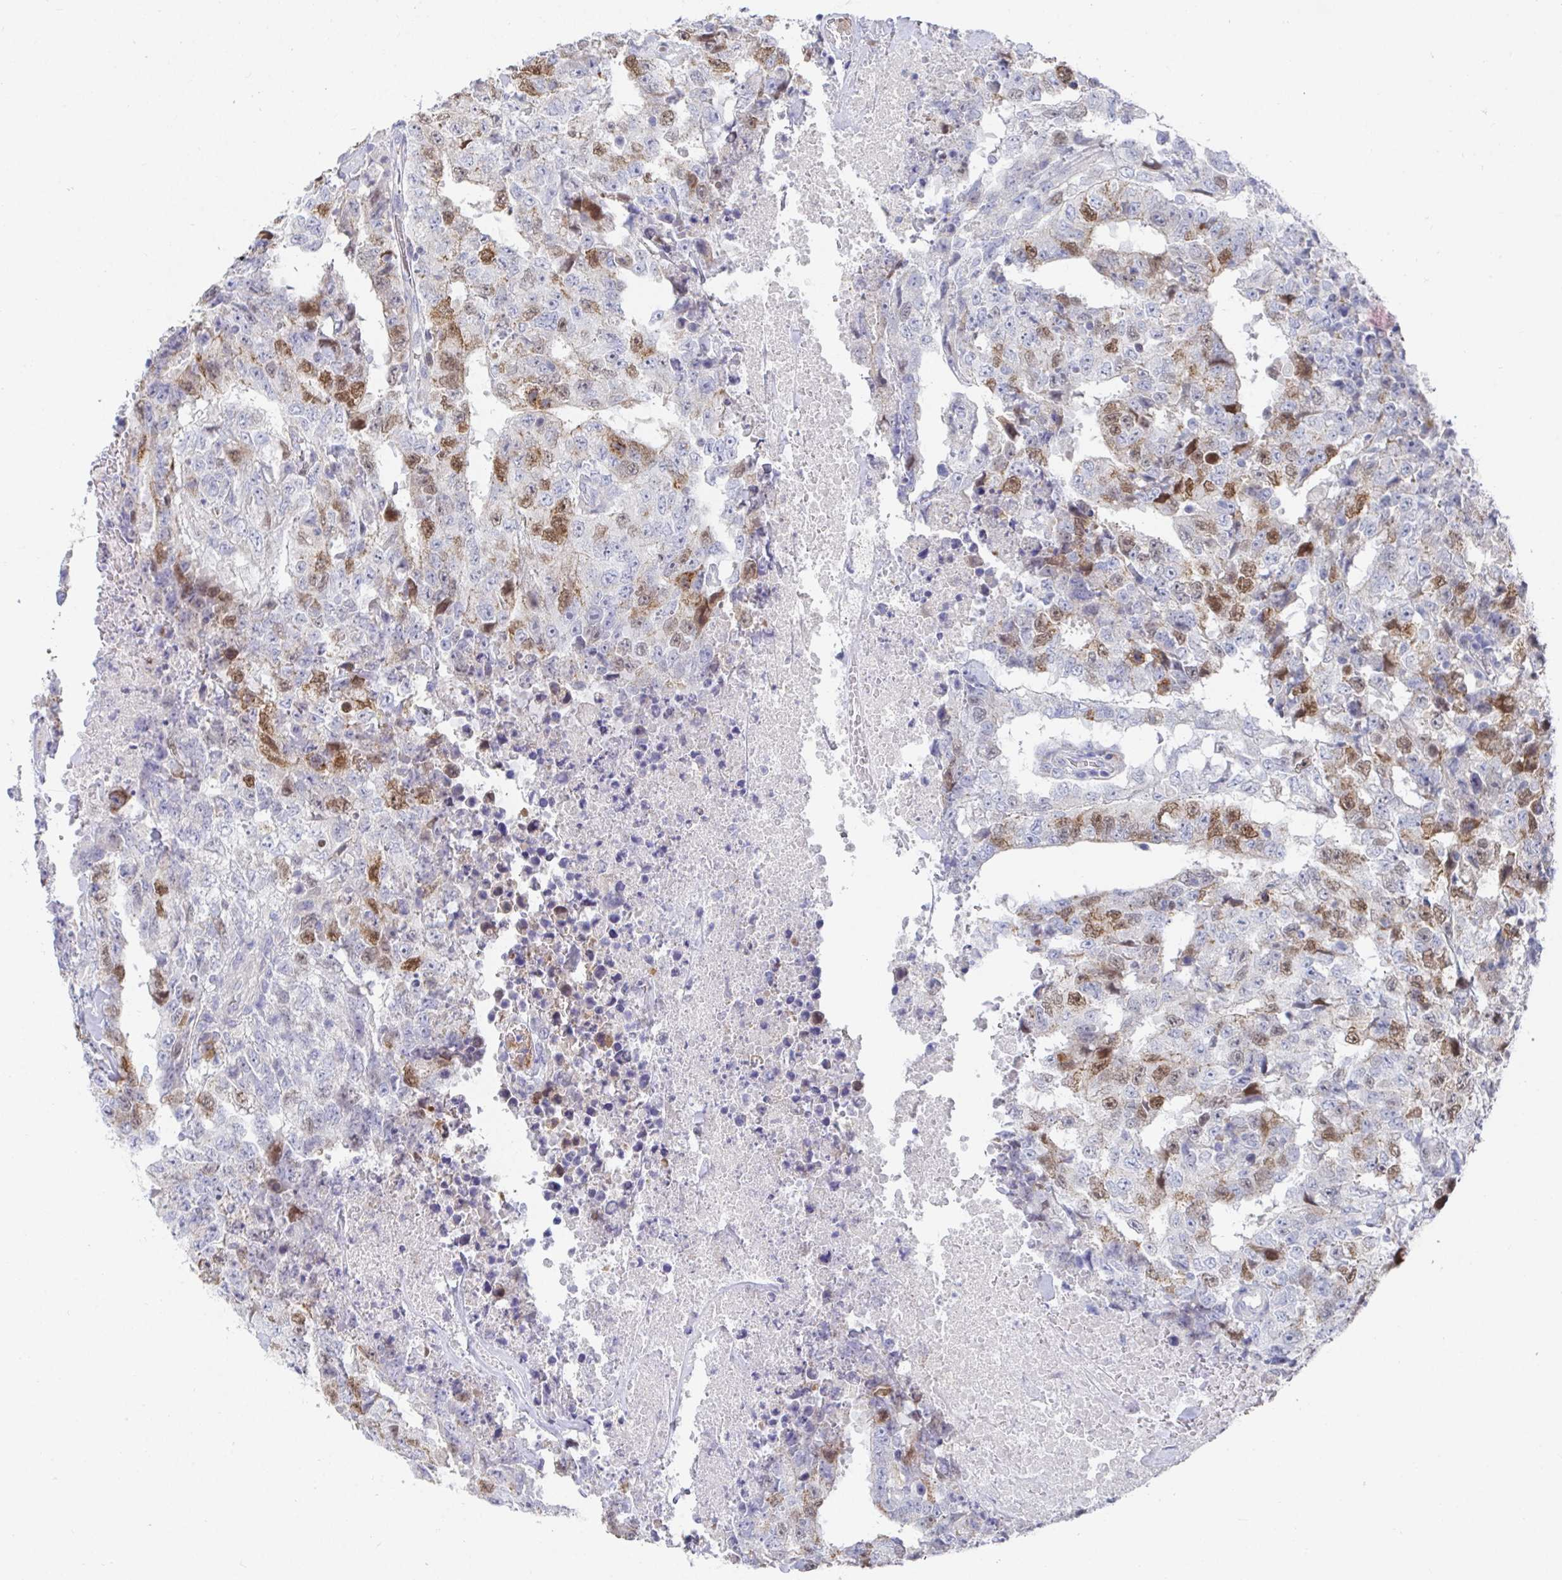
{"staining": {"intensity": "moderate", "quantity": "25%-75%", "location": "nuclear"}, "tissue": "testis cancer", "cell_type": "Tumor cells", "image_type": "cancer", "snomed": [{"axis": "morphology", "description": "Carcinoma, Embryonal, NOS"}, {"axis": "topography", "description": "Testis"}], "caption": "A brown stain shows moderate nuclear positivity of a protein in testis cancer (embryonal carcinoma) tumor cells. Using DAB (brown) and hematoxylin (blue) stains, captured at high magnification using brightfield microscopy.", "gene": "ATP5F1C", "patient": {"sex": "male", "age": 24}}